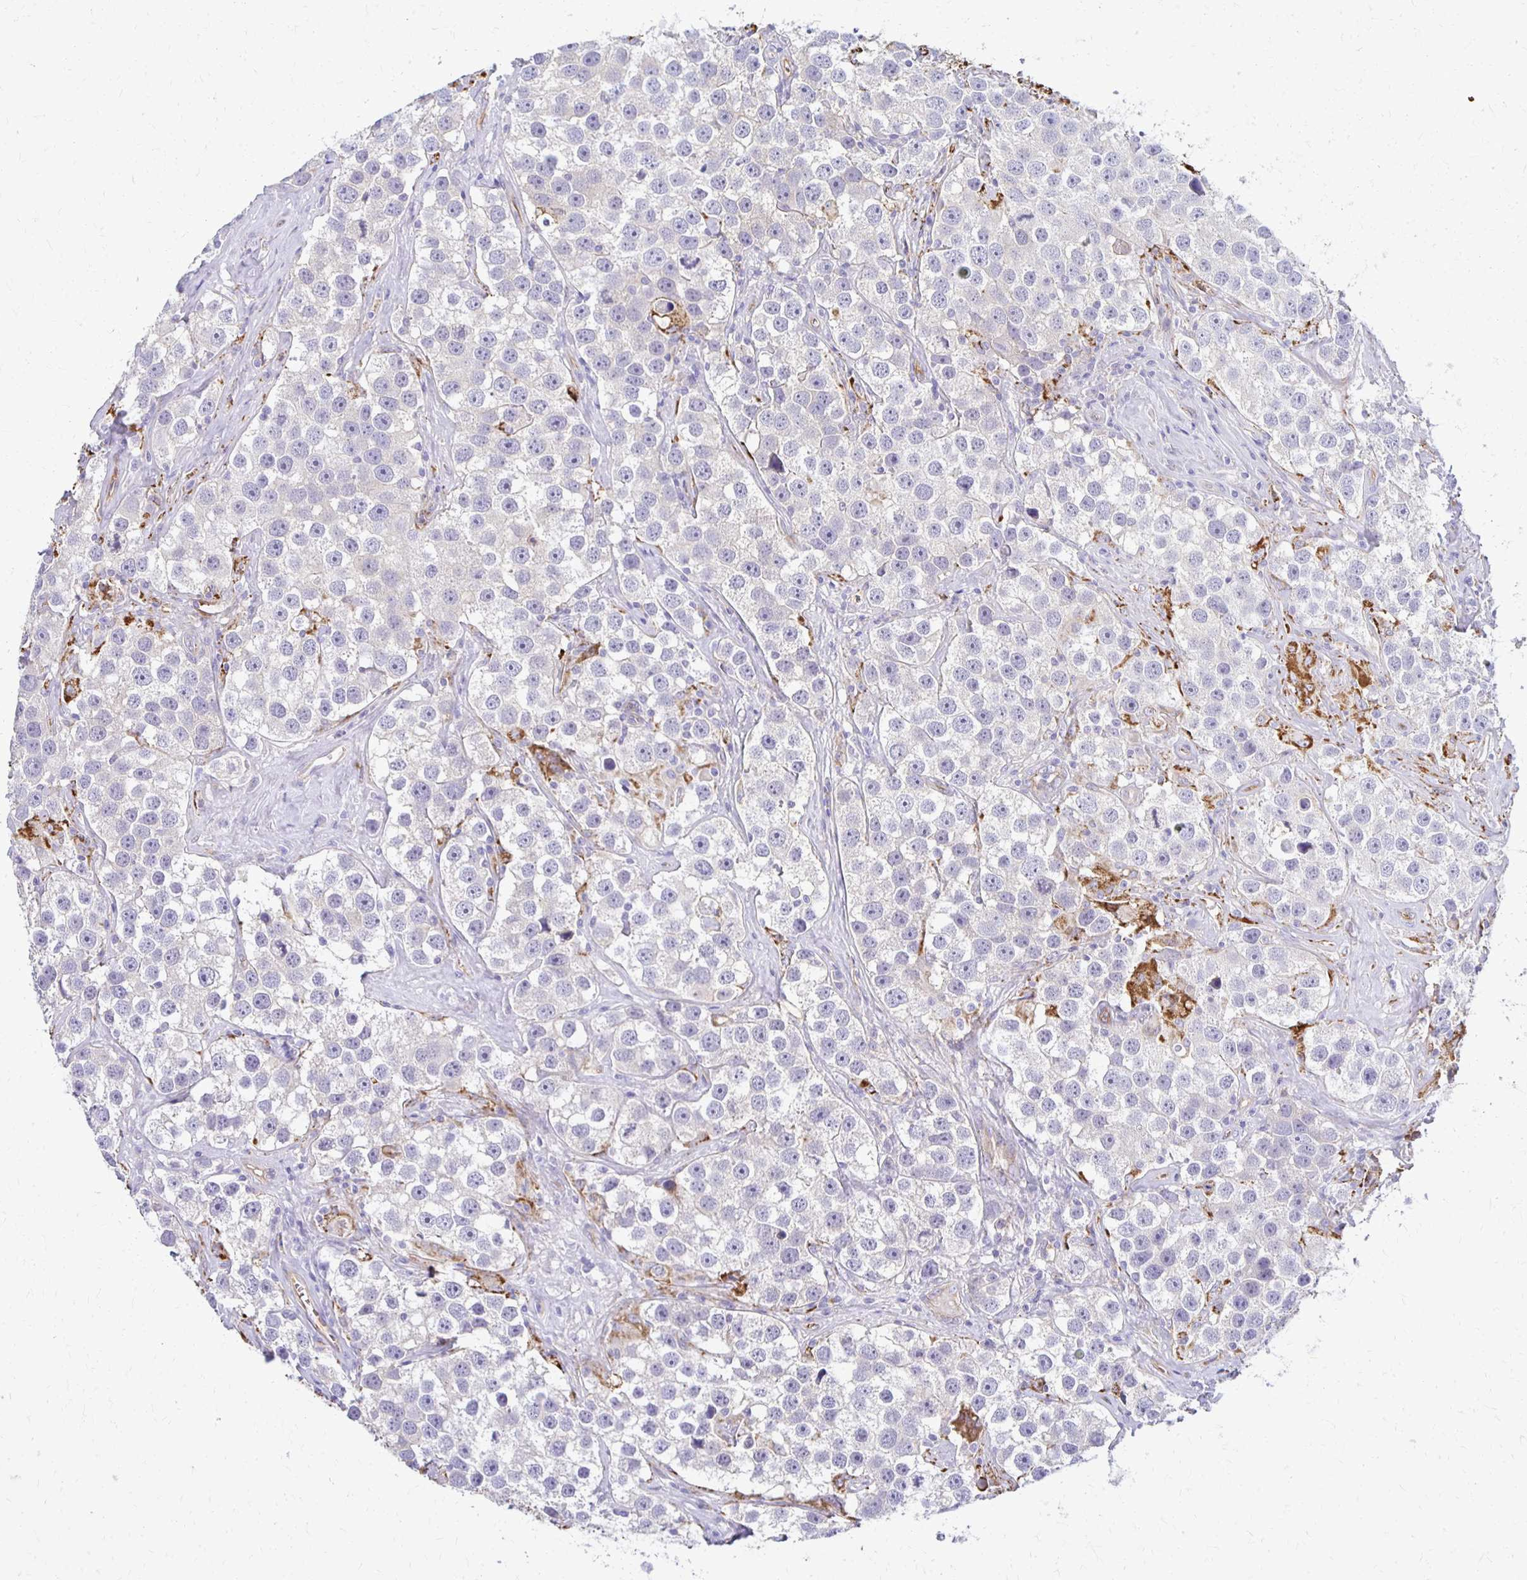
{"staining": {"intensity": "negative", "quantity": "none", "location": "none"}, "tissue": "testis cancer", "cell_type": "Tumor cells", "image_type": "cancer", "snomed": [{"axis": "morphology", "description": "Seminoma, NOS"}, {"axis": "topography", "description": "Testis"}], "caption": "Tumor cells show no significant protein staining in testis seminoma.", "gene": "TTYH1", "patient": {"sex": "male", "age": 49}}